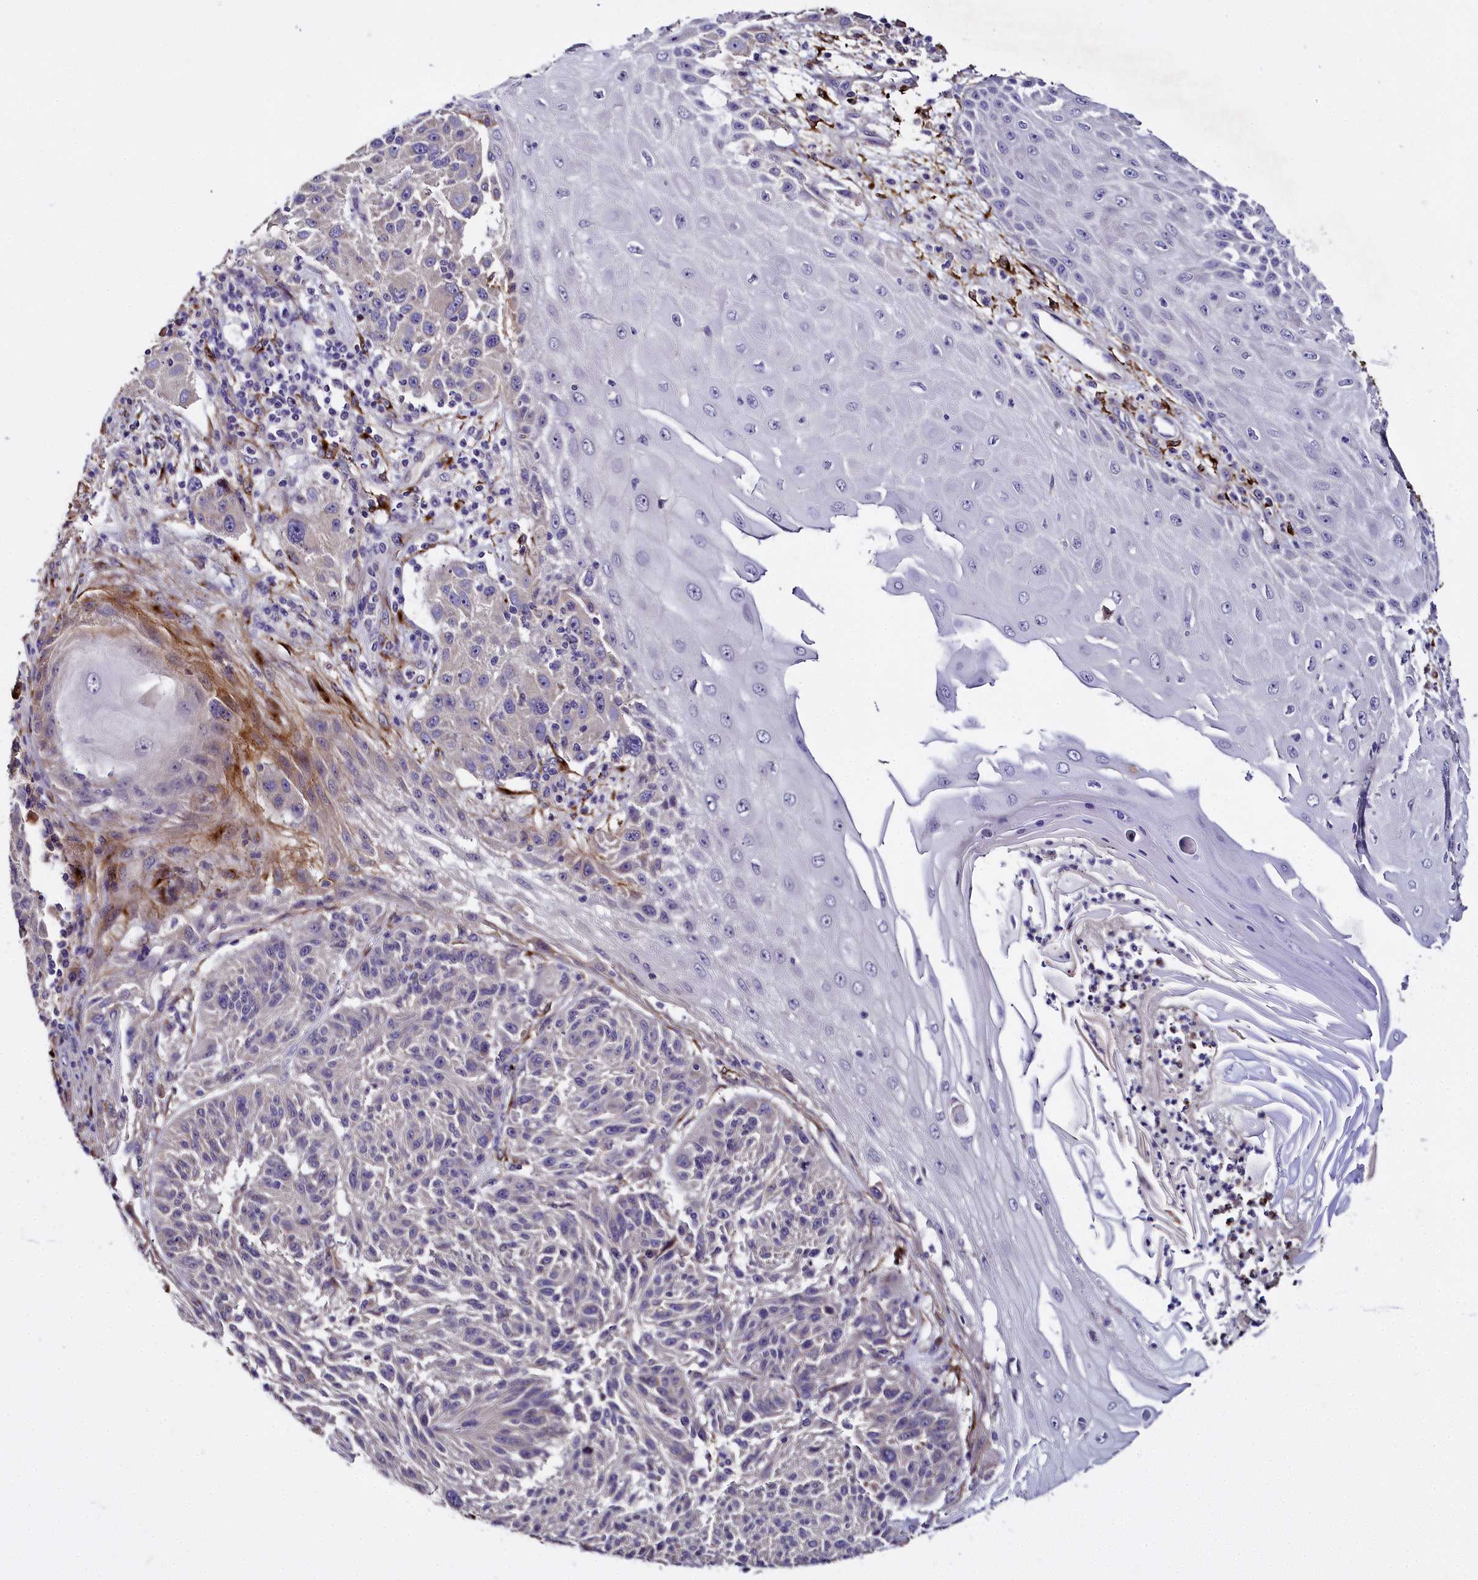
{"staining": {"intensity": "negative", "quantity": "none", "location": "none"}, "tissue": "melanoma", "cell_type": "Tumor cells", "image_type": "cancer", "snomed": [{"axis": "morphology", "description": "Malignant melanoma, NOS"}, {"axis": "topography", "description": "Skin"}], "caption": "This is a photomicrograph of IHC staining of malignant melanoma, which shows no positivity in tumor cells.", "gene": "MRC2", "patient": {"sex": "male", "age": 53}}